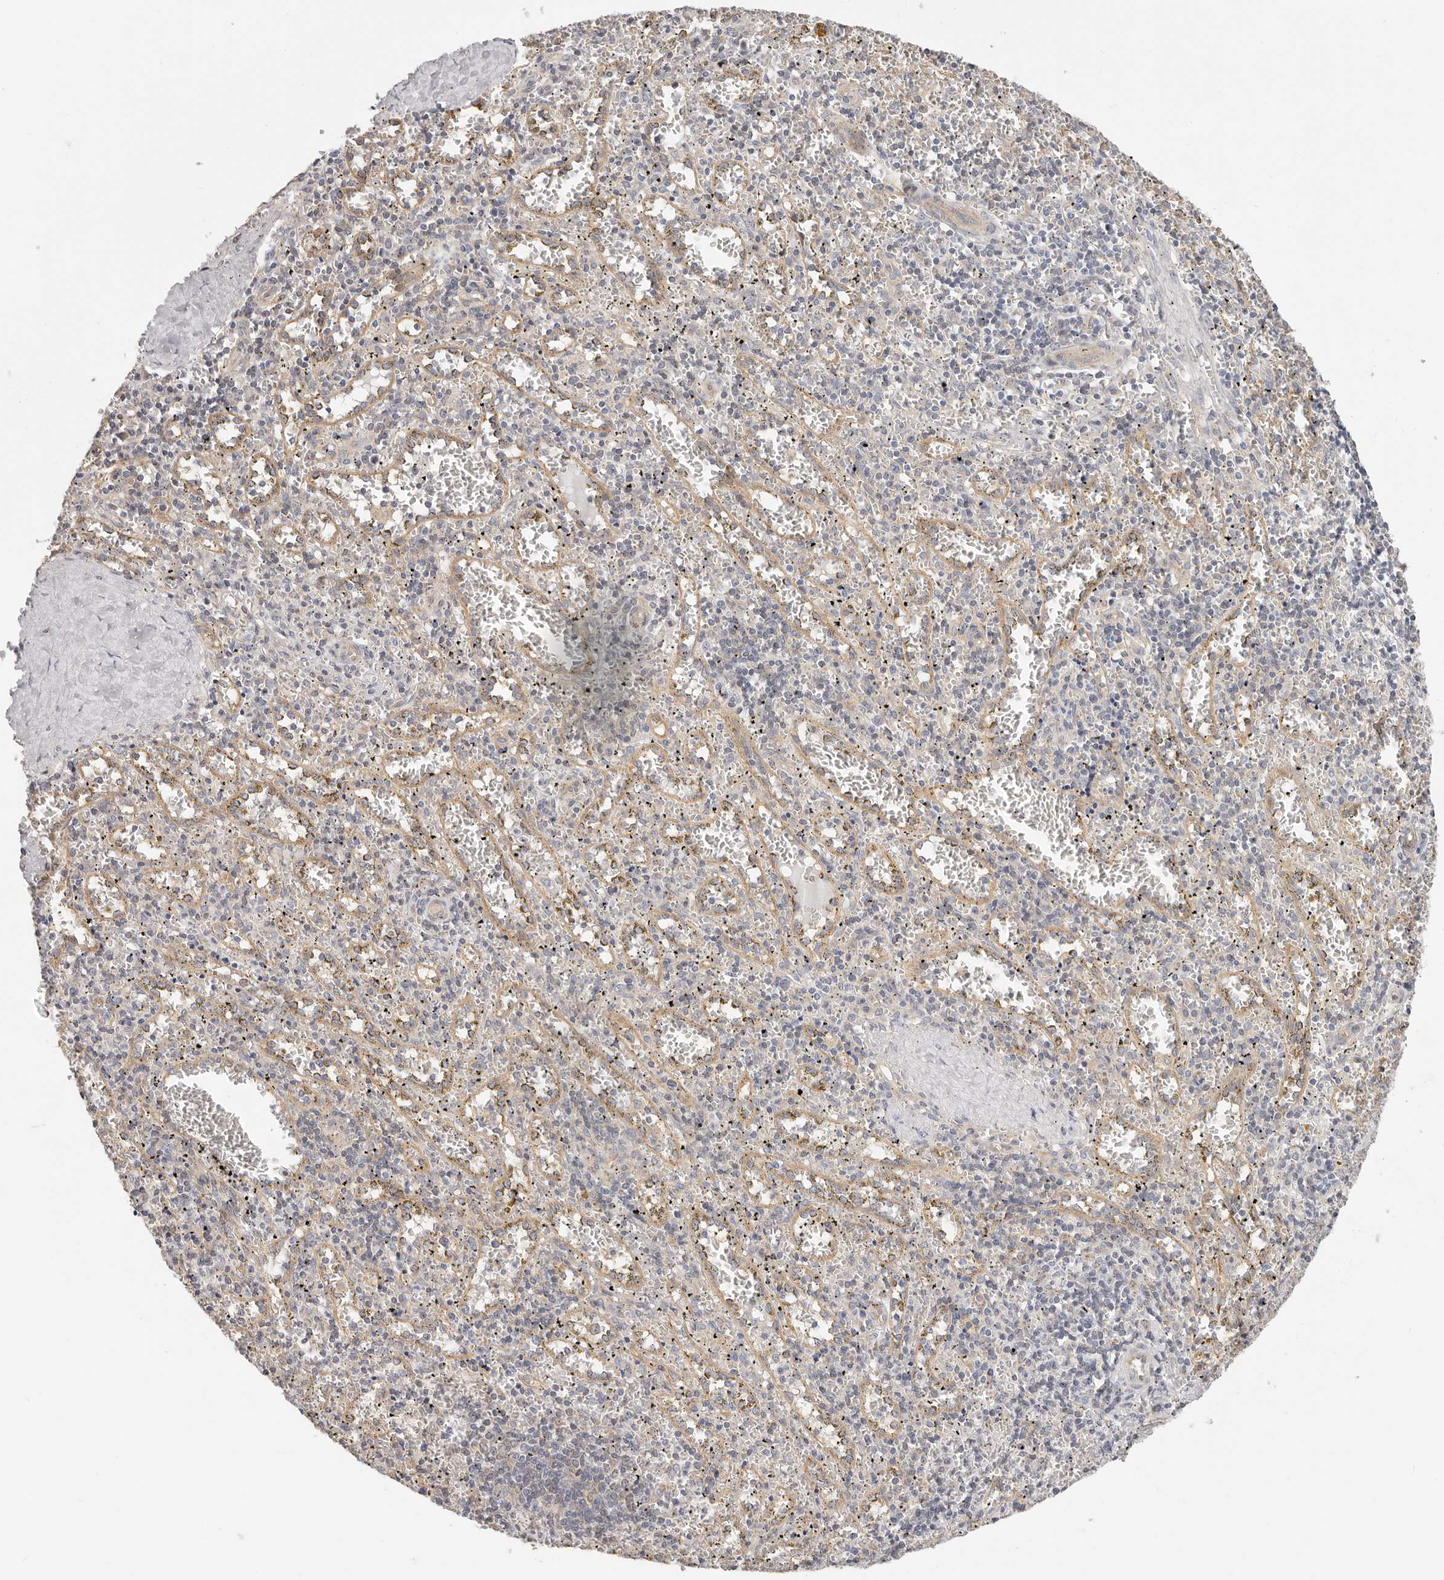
{"staining": {"intensity": "negative", "quantity": "none", "location": "none"}, "tissue": "spleen", "cell_type": "Cells in red pulp", "image_type": "normal", "snomed": [{"axis": "morphology", "description": "Normal tissue, NOS"}, {"axis": "topography", "description": "Spleen"}], "caption": "Immunohistochemistry (IHC) histopathology image of benign spleen: human spleen stained with DAB (3,3'-diaminobenzidine) shows no significant protein staining in cells in red pulp. Nuclei are stained in blue.", "gene": "AFDN", "patient": {"sex": "male", "age": 11}}